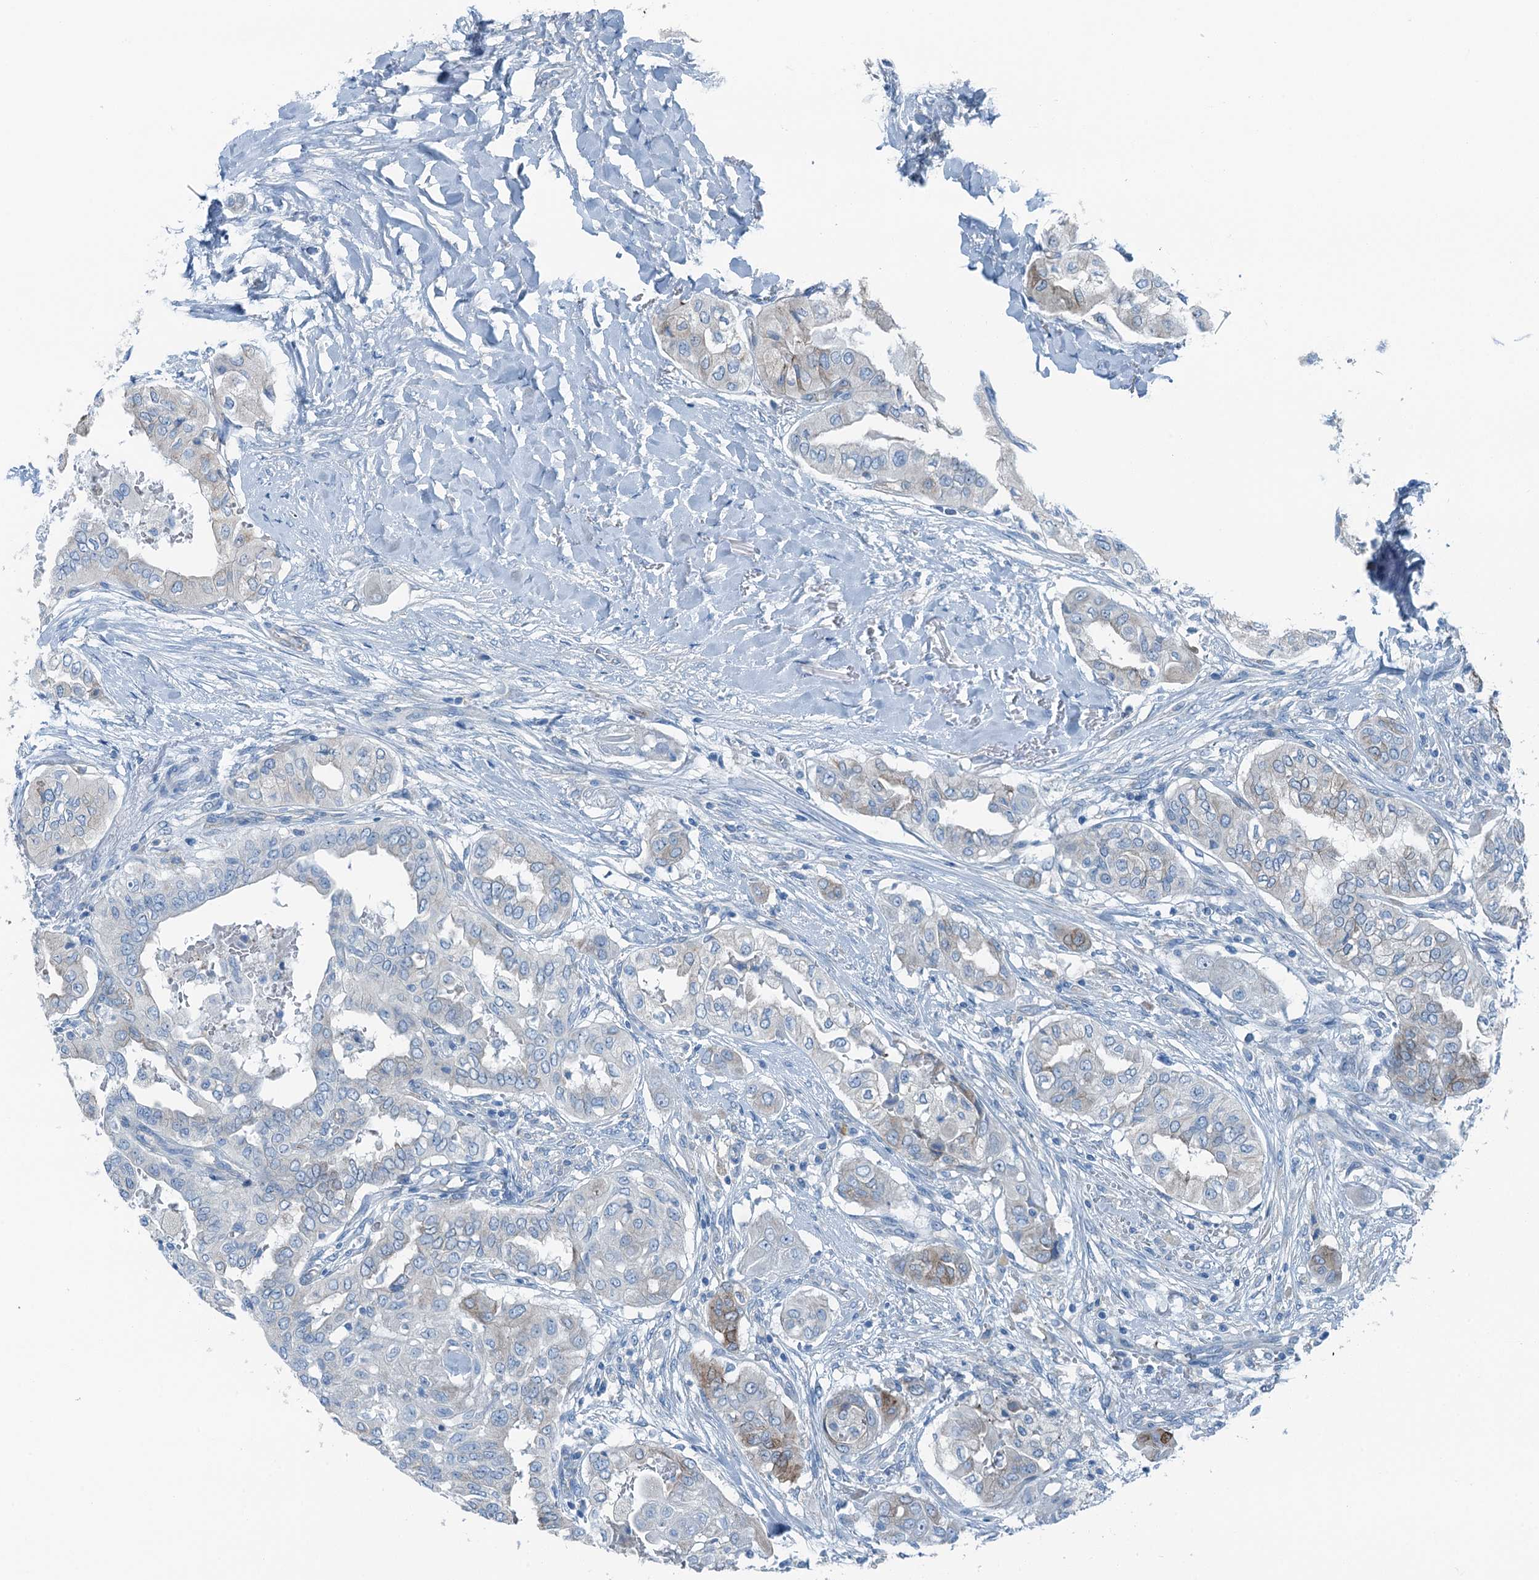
{"staining": {"intensity": "weak", "quantity": "<25%", "location": "cytoplasmic/membranous"}, "tissue": "thyroid cancer", "cell_type": "Tumor cells", "image_type": "cancer", "snomed": [{"axis": "morphology", "description": "Papillary adenocarcinoma, NOS"}, {"axis": "topography", "description": "Thyroid gland"}], "caption": "High magnification brightfield microscopy of thyroid papillary adenocarcinoma stained with DAB (brown) and counterstained with hematoxylin (blue): tumor cells show no significant expression.", "gene": "TMOD2", "patient": {"sex": "female", "age": 59}}